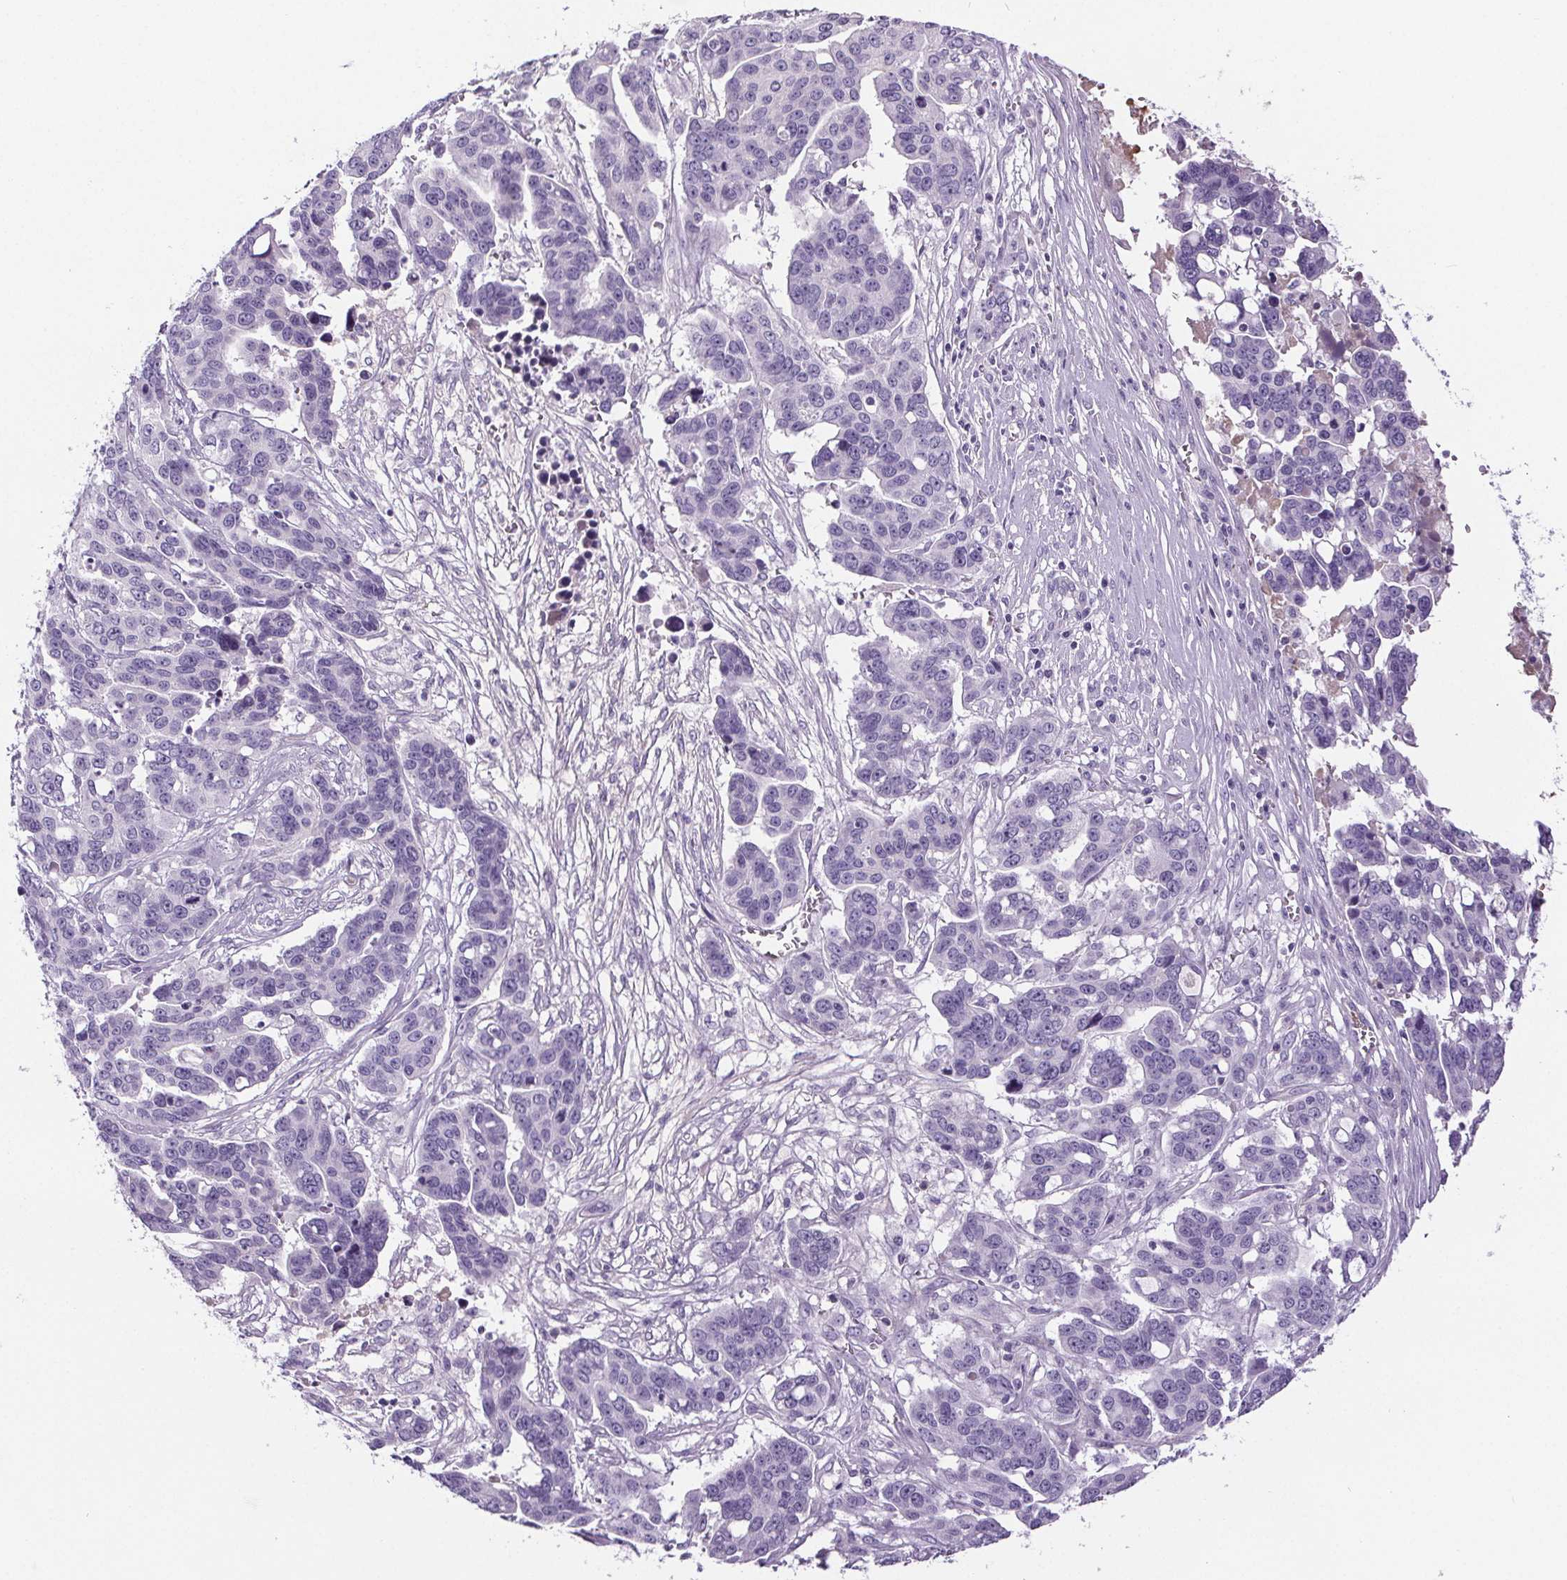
{"staining": {"intensity": "negative", "quantity": "none", "location": "none"}, "tissue": "ovarian cancer", "cell_type": "Tumor cells", "image_type": "cancer", "snomed": [{"axis": "morphology", "description": "Carcinoma, endometroid"}, {"axis": "topography", "description": "Ovary"}], "caption": "IHC of ovarian cancer (endometroid carcinoma) reveals no staining in tumor cells. Brightfield microscopy of immunohistochemistry (IHC) stained with DAB (3,3'-diaminobenzidine) (brown) and hematoxylin (blue), captured at high magnification.", "gene": "CD5L", "patient": {"sex": "female", "age": 78}}